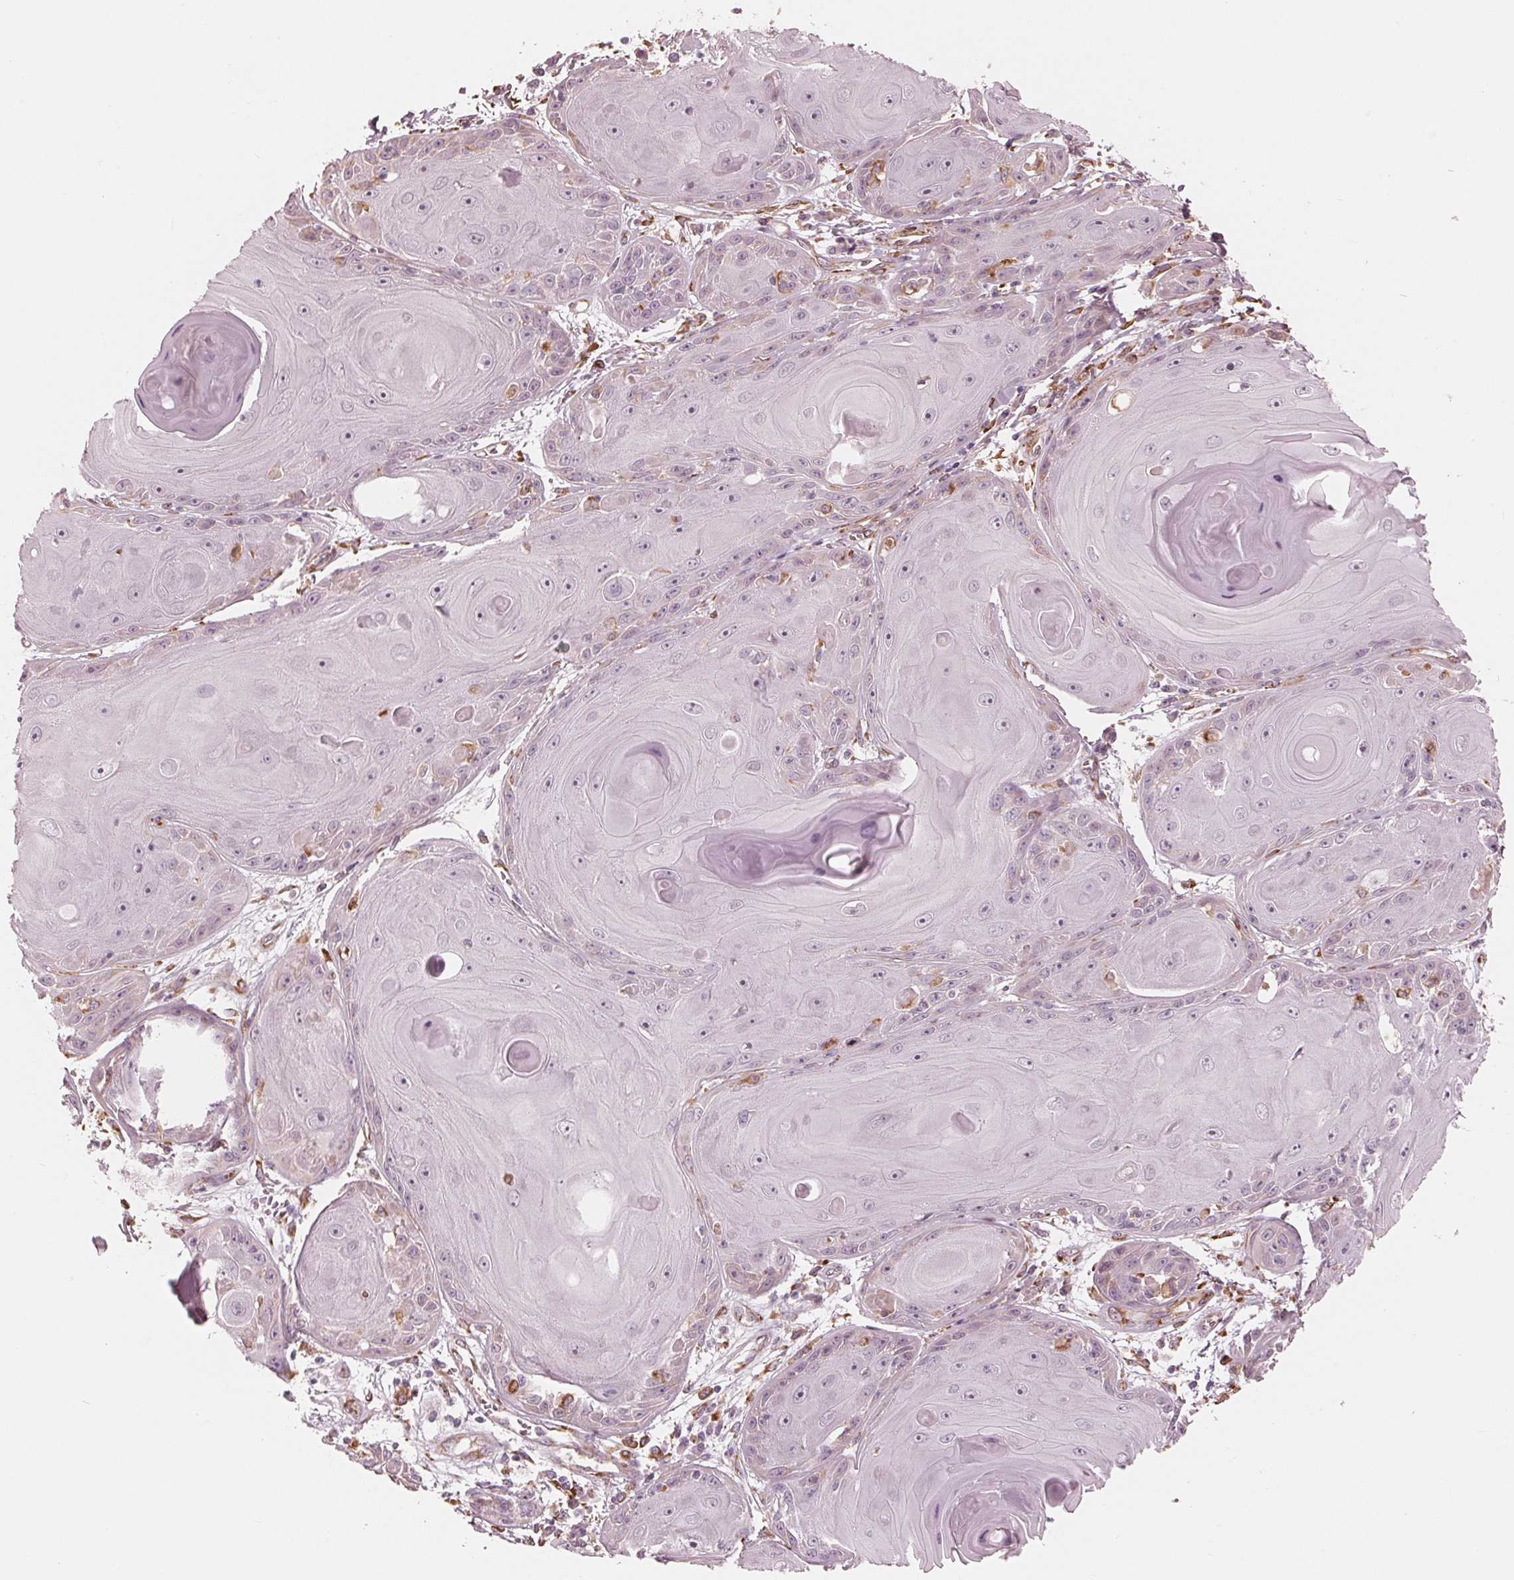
{"staining": {"intensity": "negative", "quantity": "none", "location": "none"}, "tissue": "skin cancer", "cell_type": "Tumor cells", "image_type": "cancer", "snomed": [{"axis": "morphology", "description": "Squamous cell carcinoma, NOS"}, {"axis": "topography", "description": "Skin"}, {"axis": "topography", "description": "Vulva"}], "caption": "An image of skin cancer stained for a protein displays no brown staining in tumor cells.", "gene": "IKBIP", "patient": {"sex": "female", "age": 85}}